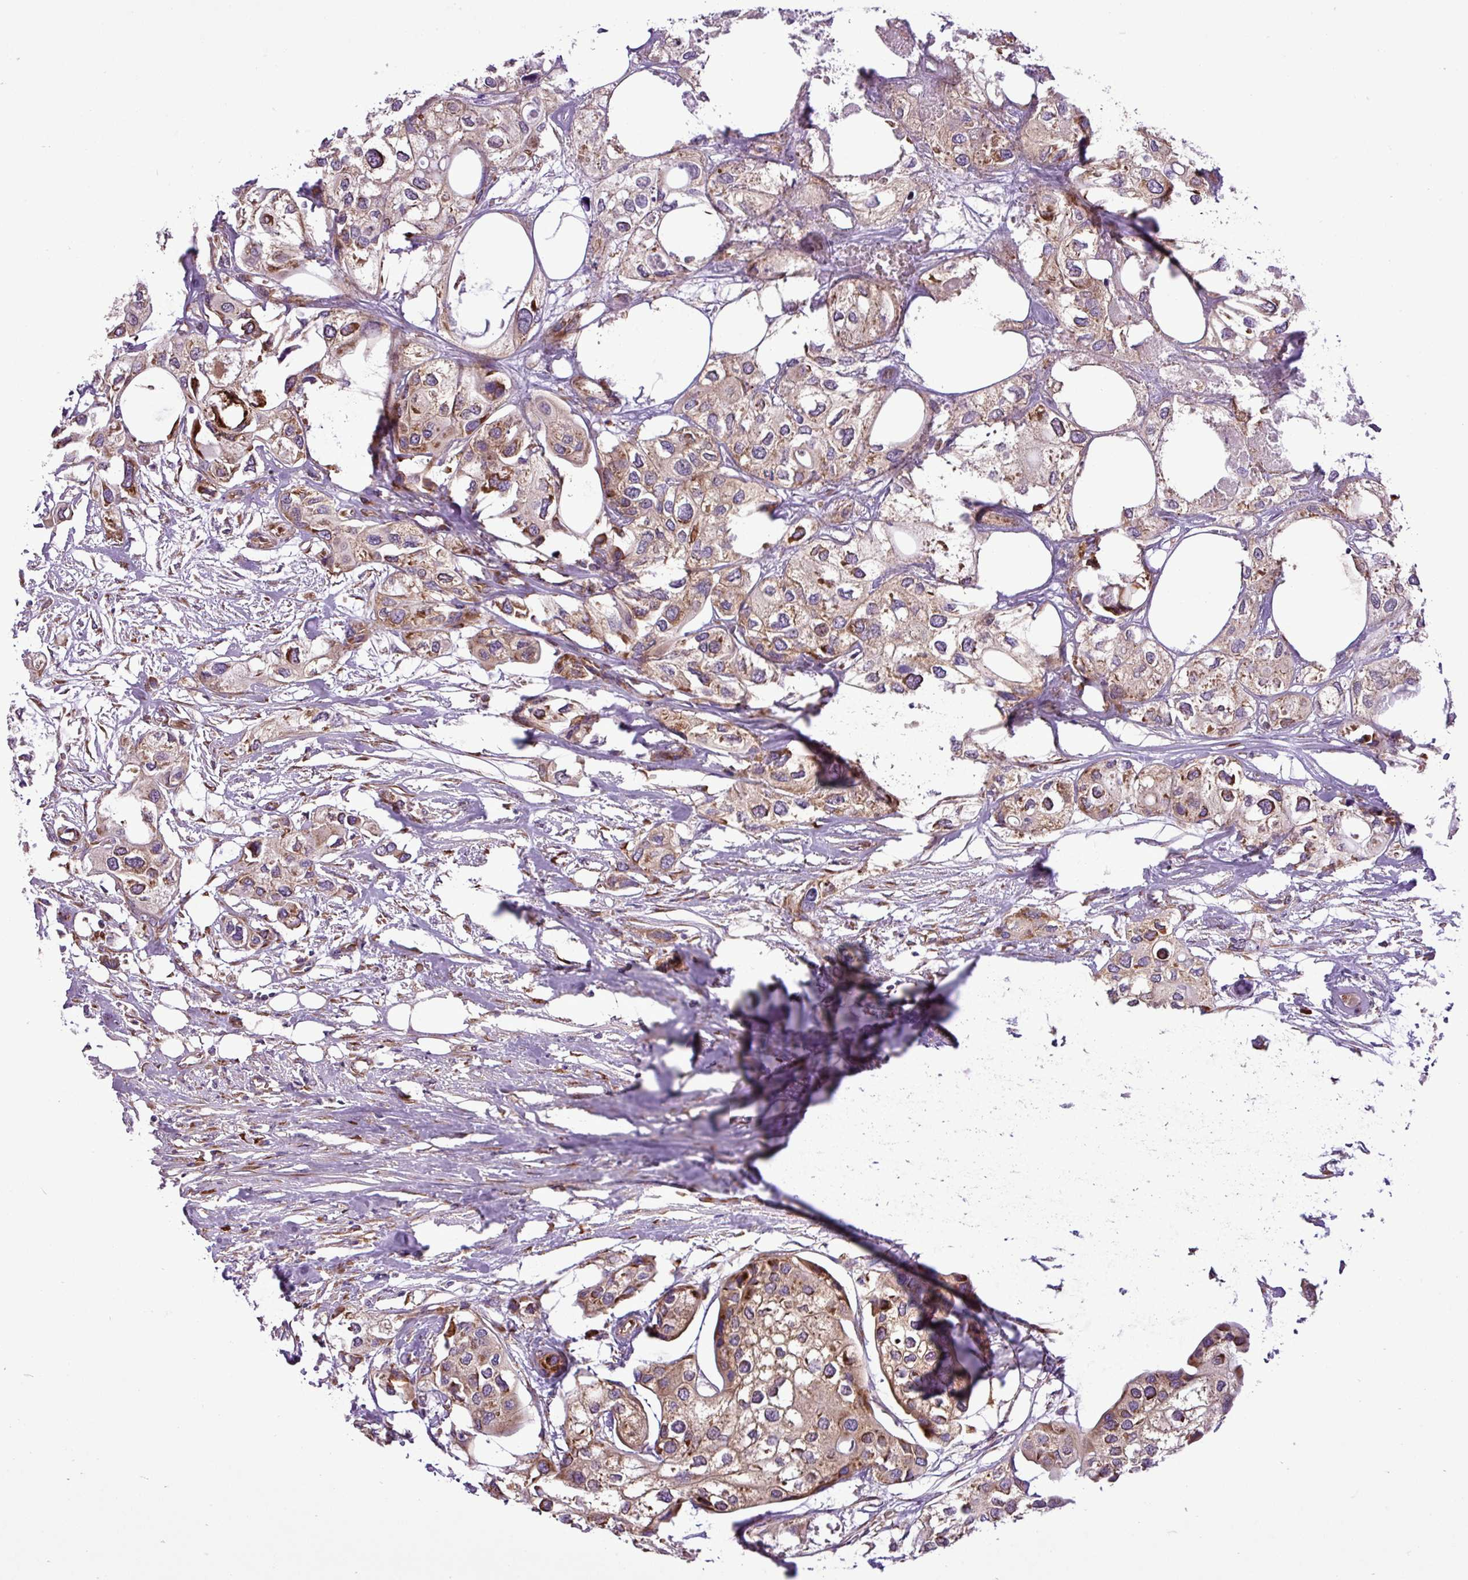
{"staining": {"intensity": "moderate", "quantity": ">75%", "location": "cytoplasmic/membranous"}, "tissue": "urothelial cancer", "cell_type": "Tumor cells", "image_type": "cancer", "snomed": [{"axis": "morphology", "description": "Urothelial carcinoma, High grade"}, {"axis": "topography", "description": "Urinary bladder"}], "caption": "Urothelial carcinoma (high-grade) stained for a protein (brown) reveals moderate cytoplasmic/membranous positive positivity in about >75% of tumor cells.", "gene": "RPL13", "patient": {"sex": "male", "age": 64}}